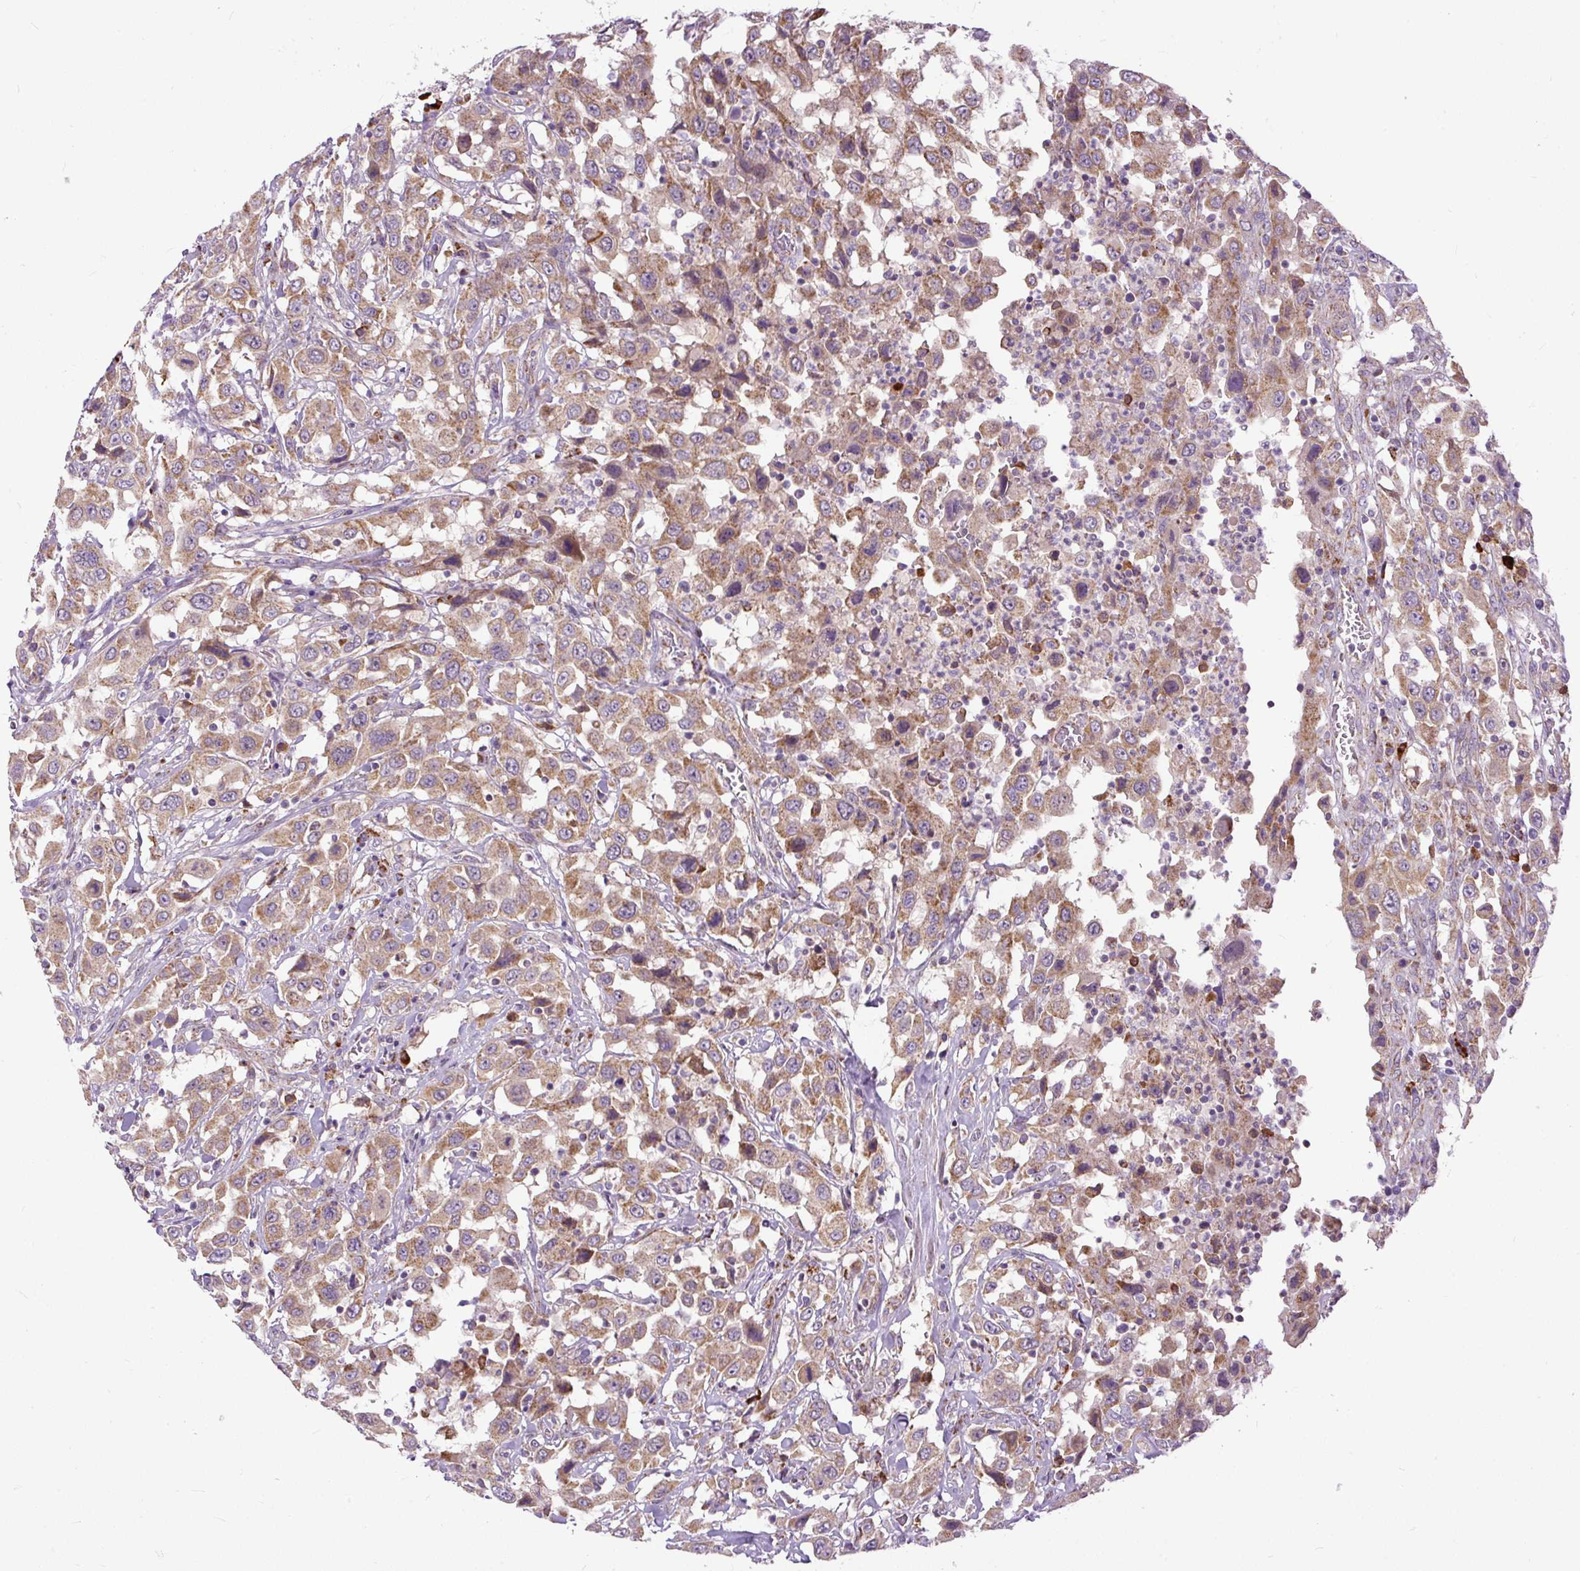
{"staining": {"intensity": "moderate", "quantity": ">75%", "location": "cytoplasmic/membranous"}, "tissue": "urothelial cancer", "cell_type": "Tumor cells", "image_type": "cancer", "snomed": [{"axis": "morphology", "description": "Urothelial carcinoma, High grade"}, {"axis": "topography", "description": "Urinary bladder"}], "caption": "This photomicrograph exhibits IHC staining of human urothelial cancer, with medium moderate cytoplasmic/membranous staining in about >75% of tumor cells.", "gene": "TM2D3", "patient": {"sex": "male", "age": 61}}